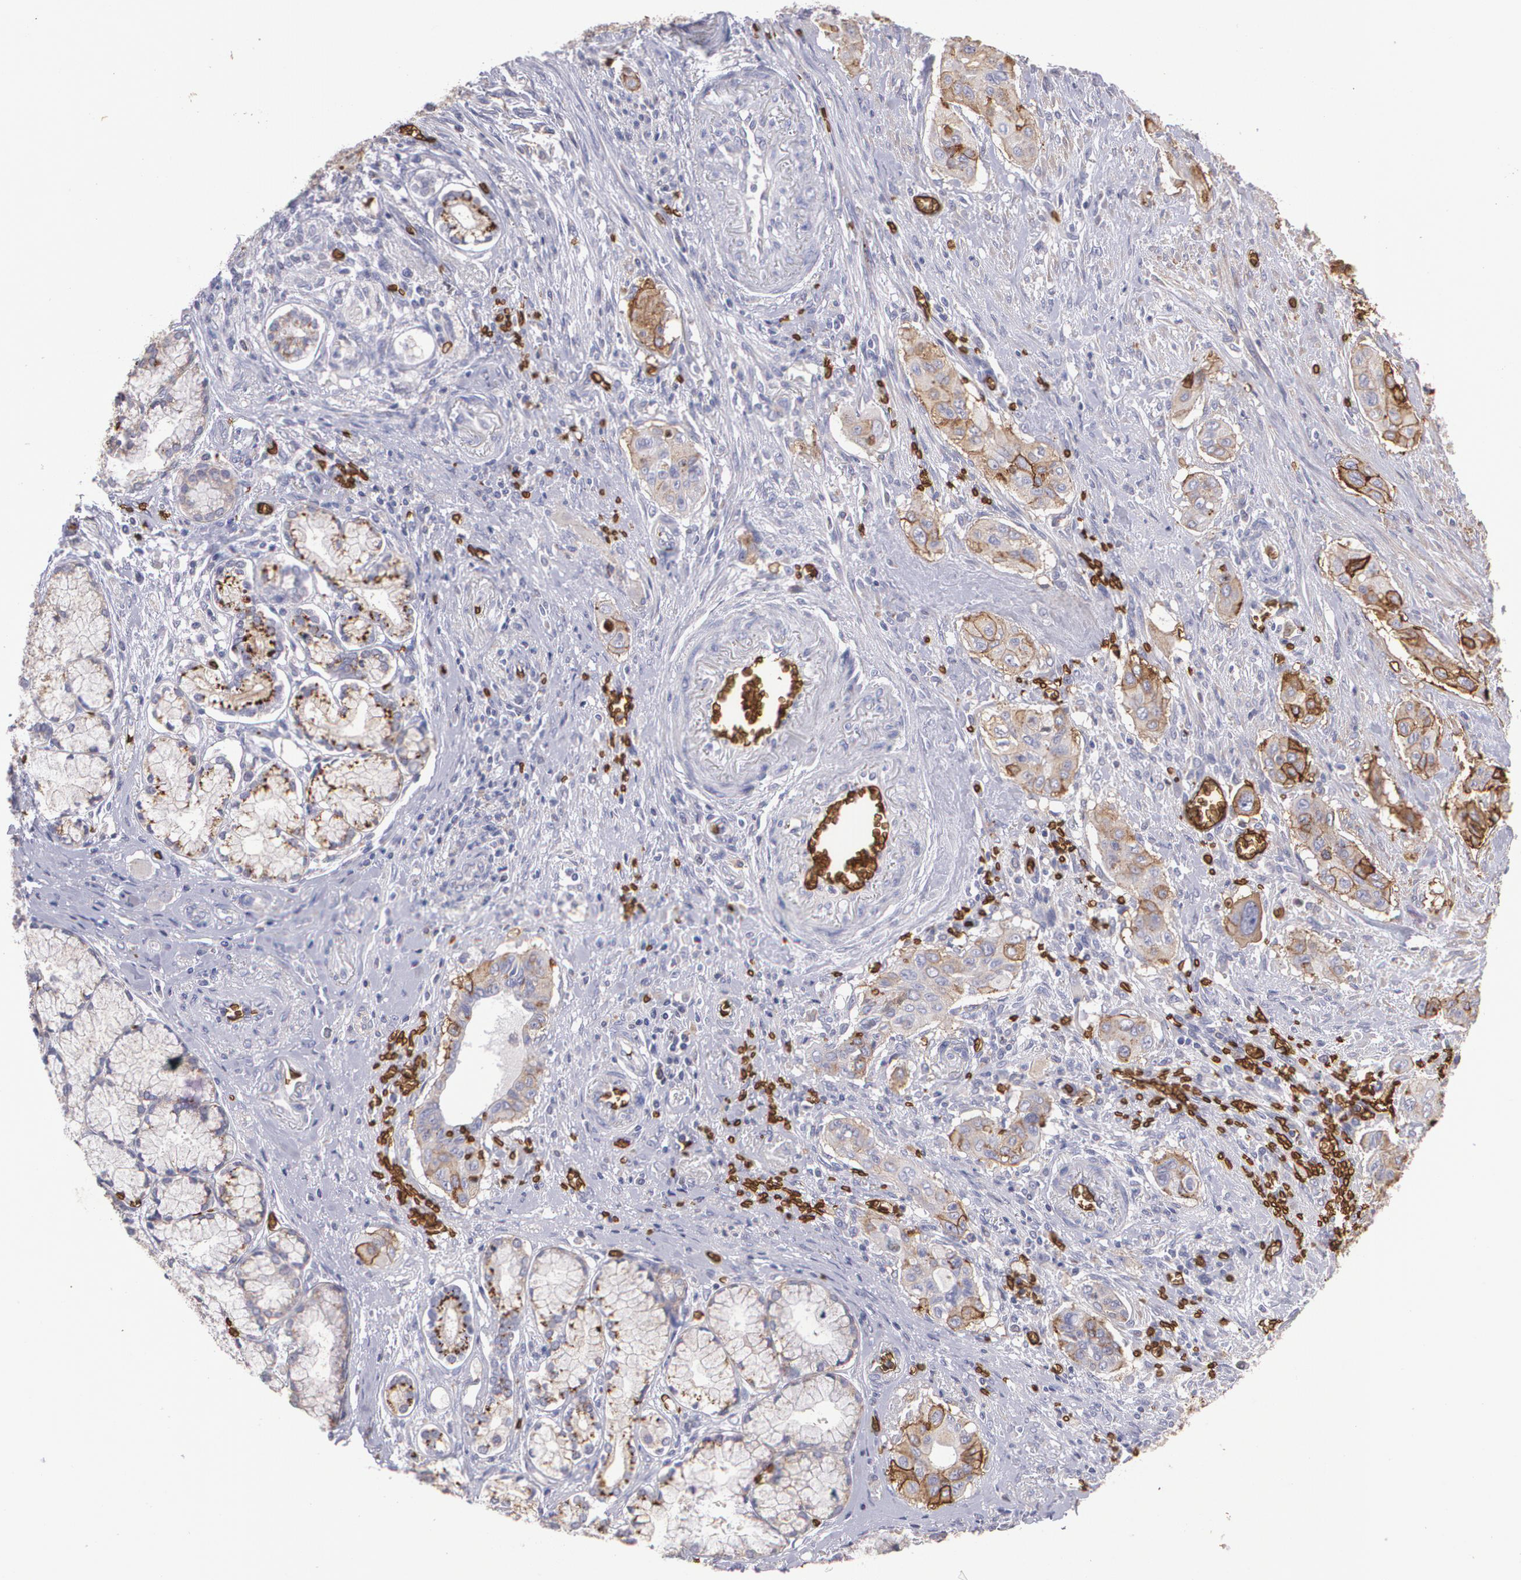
{"staining": {"intensity": "moderate", "quantity": ">75%", "location": "cytoplasmic/membranous"}, "tissue": "pancreatic cancer", "cell_type": "Tumor cells", "image_type": "cancer", "snomed": [{"axis": "morphology", "description": "Adenocarcinoma, NOS"}, {"axis": "topography", "description": "Pancreas"}], "caption": "Pancreatic cancer stained with a protein marker demonstrates moderate staining in tumor cells.", "gene": "SLC2A1", "patient": {"sex": "male", "age": 77}}